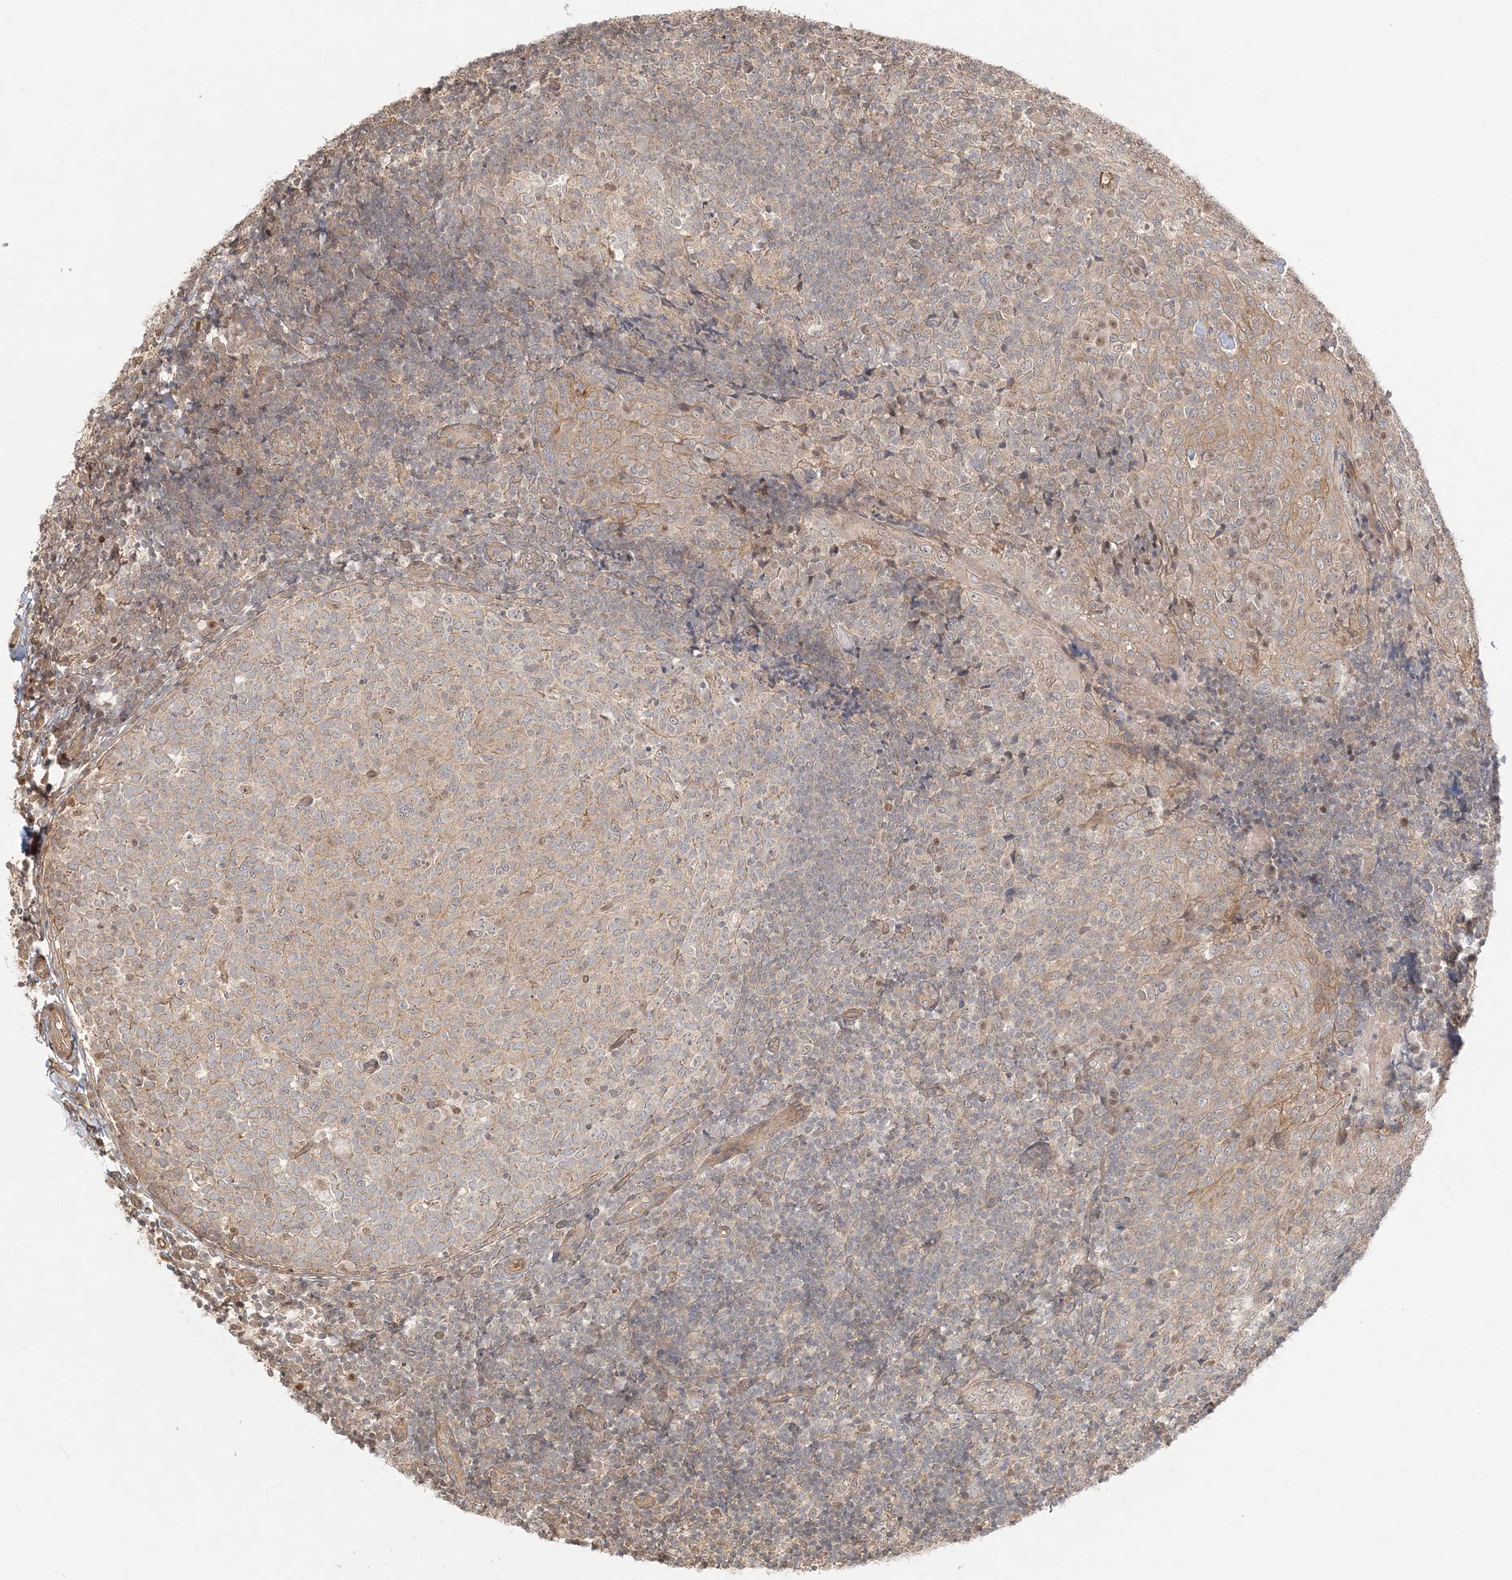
{"staining": {"intensity": "weak", "quantity": "25%-75%", "location": "cytoplasmic/membranous"}, "tissue": "tonsil", "cell_type": "Germinal center cells", "image_type": "normal", "snomed": [{"axis": "morphology", "description": "Normal tissue, NOS"}, {"axis": "topography", "description": "Tonsil"}], "caption": "DAB immunohistochemical staining of normal human tonsil exhibits weak cytoplasmic/membranous protein expression in about 25%-75% of germinal center cells.", "gene": "KIAA0232", "patient": {"sex": "female", "age": 19}}